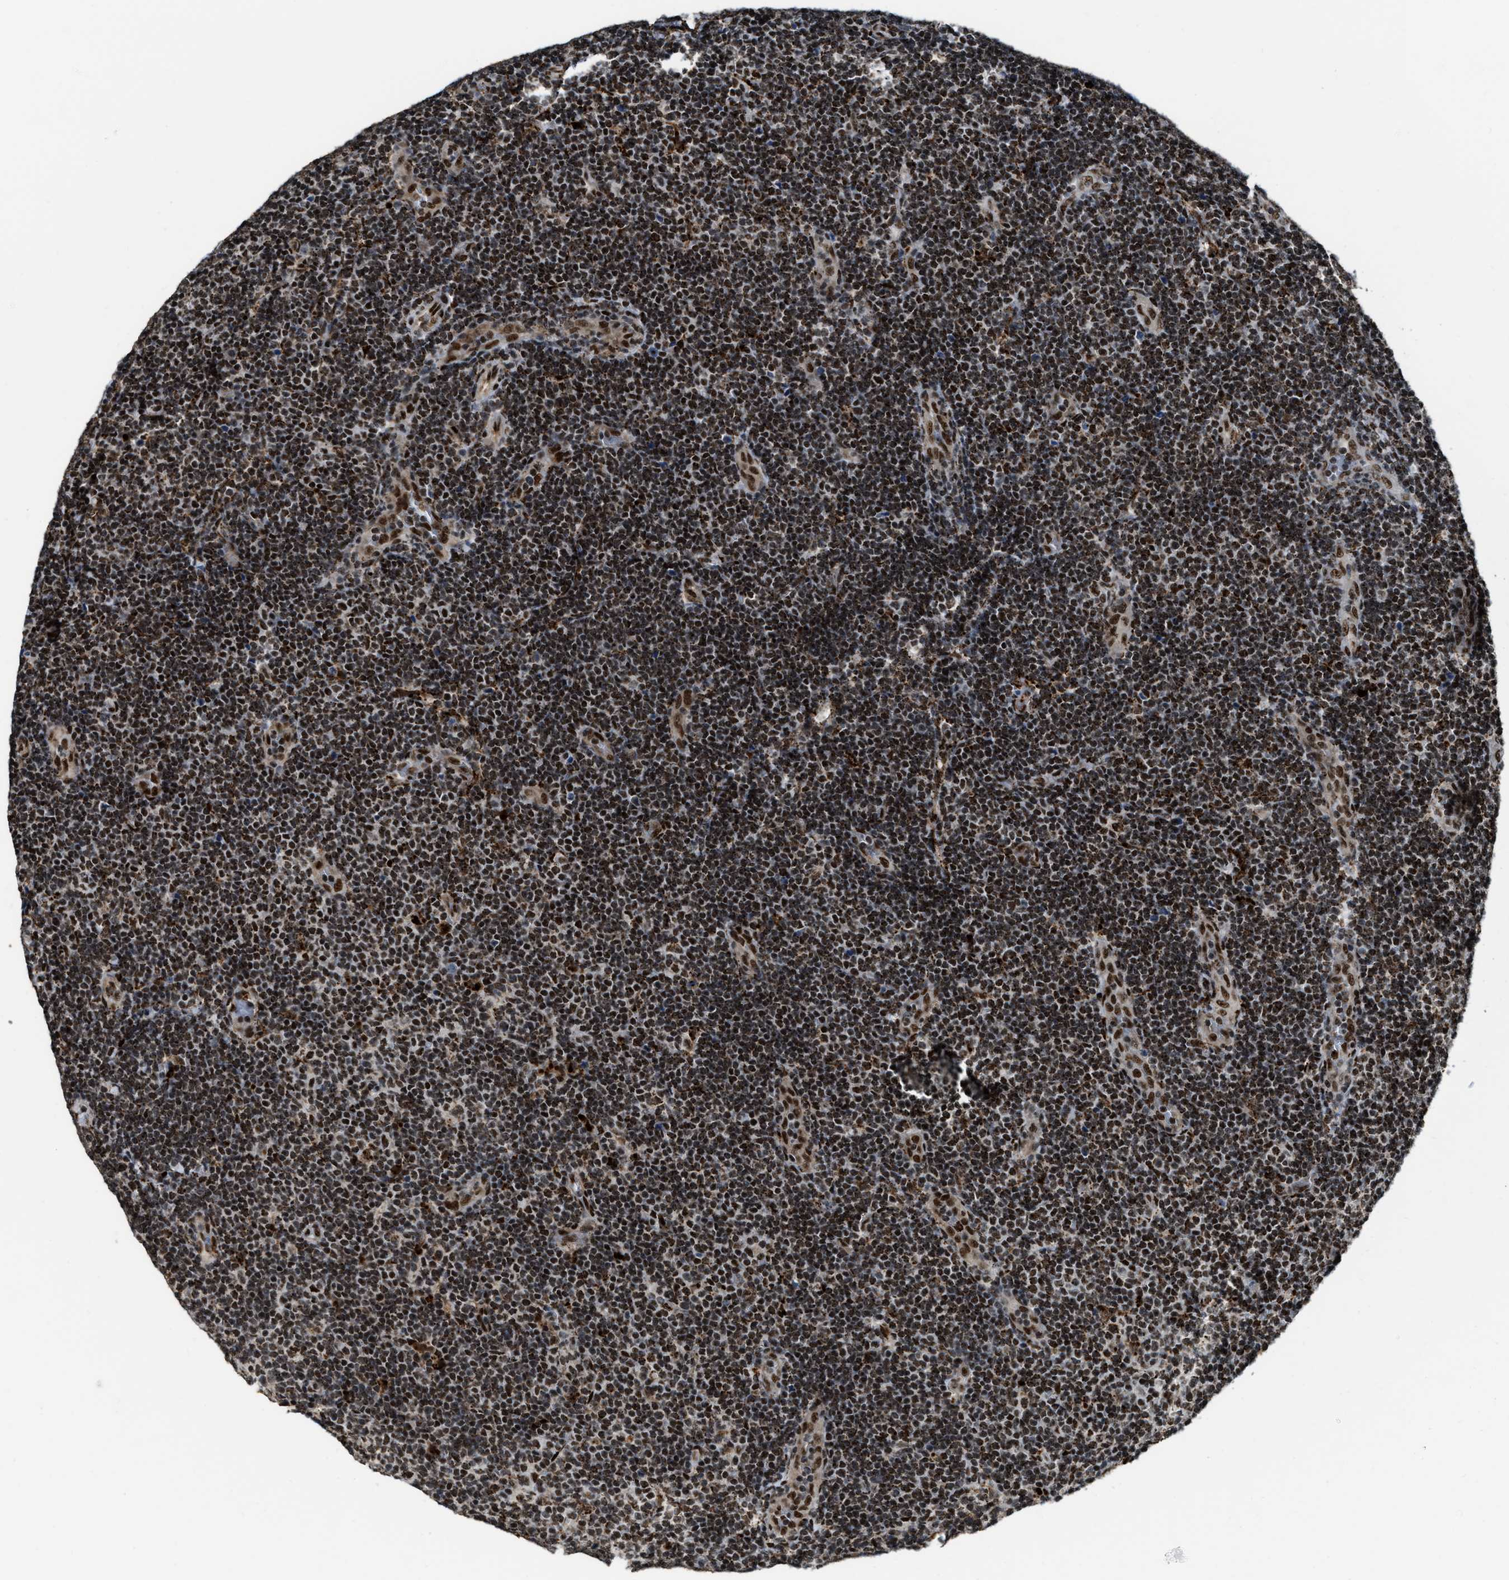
{"staining": {"intensity": "strong", "quantity": ">75%", "location": "nuclear"}, "tissue": "lymphoma", "cell_type": "Tumor cells", "image_type": "cancer", "snomed": [{"axis": "morphology", "description": "Malignant lymphoma, non-Hodgkin's type, Low grade"}, {"axis": "topography", "description": "Lymph node"}], "caption": "A photomicrograph showing strong nuclear expression in about >75% of tumor cells in malignant lymphoma, non-Hodgkin's type (low-grade), as visualized by brown immunohistochemical staining.", "gene": "NUMA1", "patient": {"sex": "male", "age": 83}}